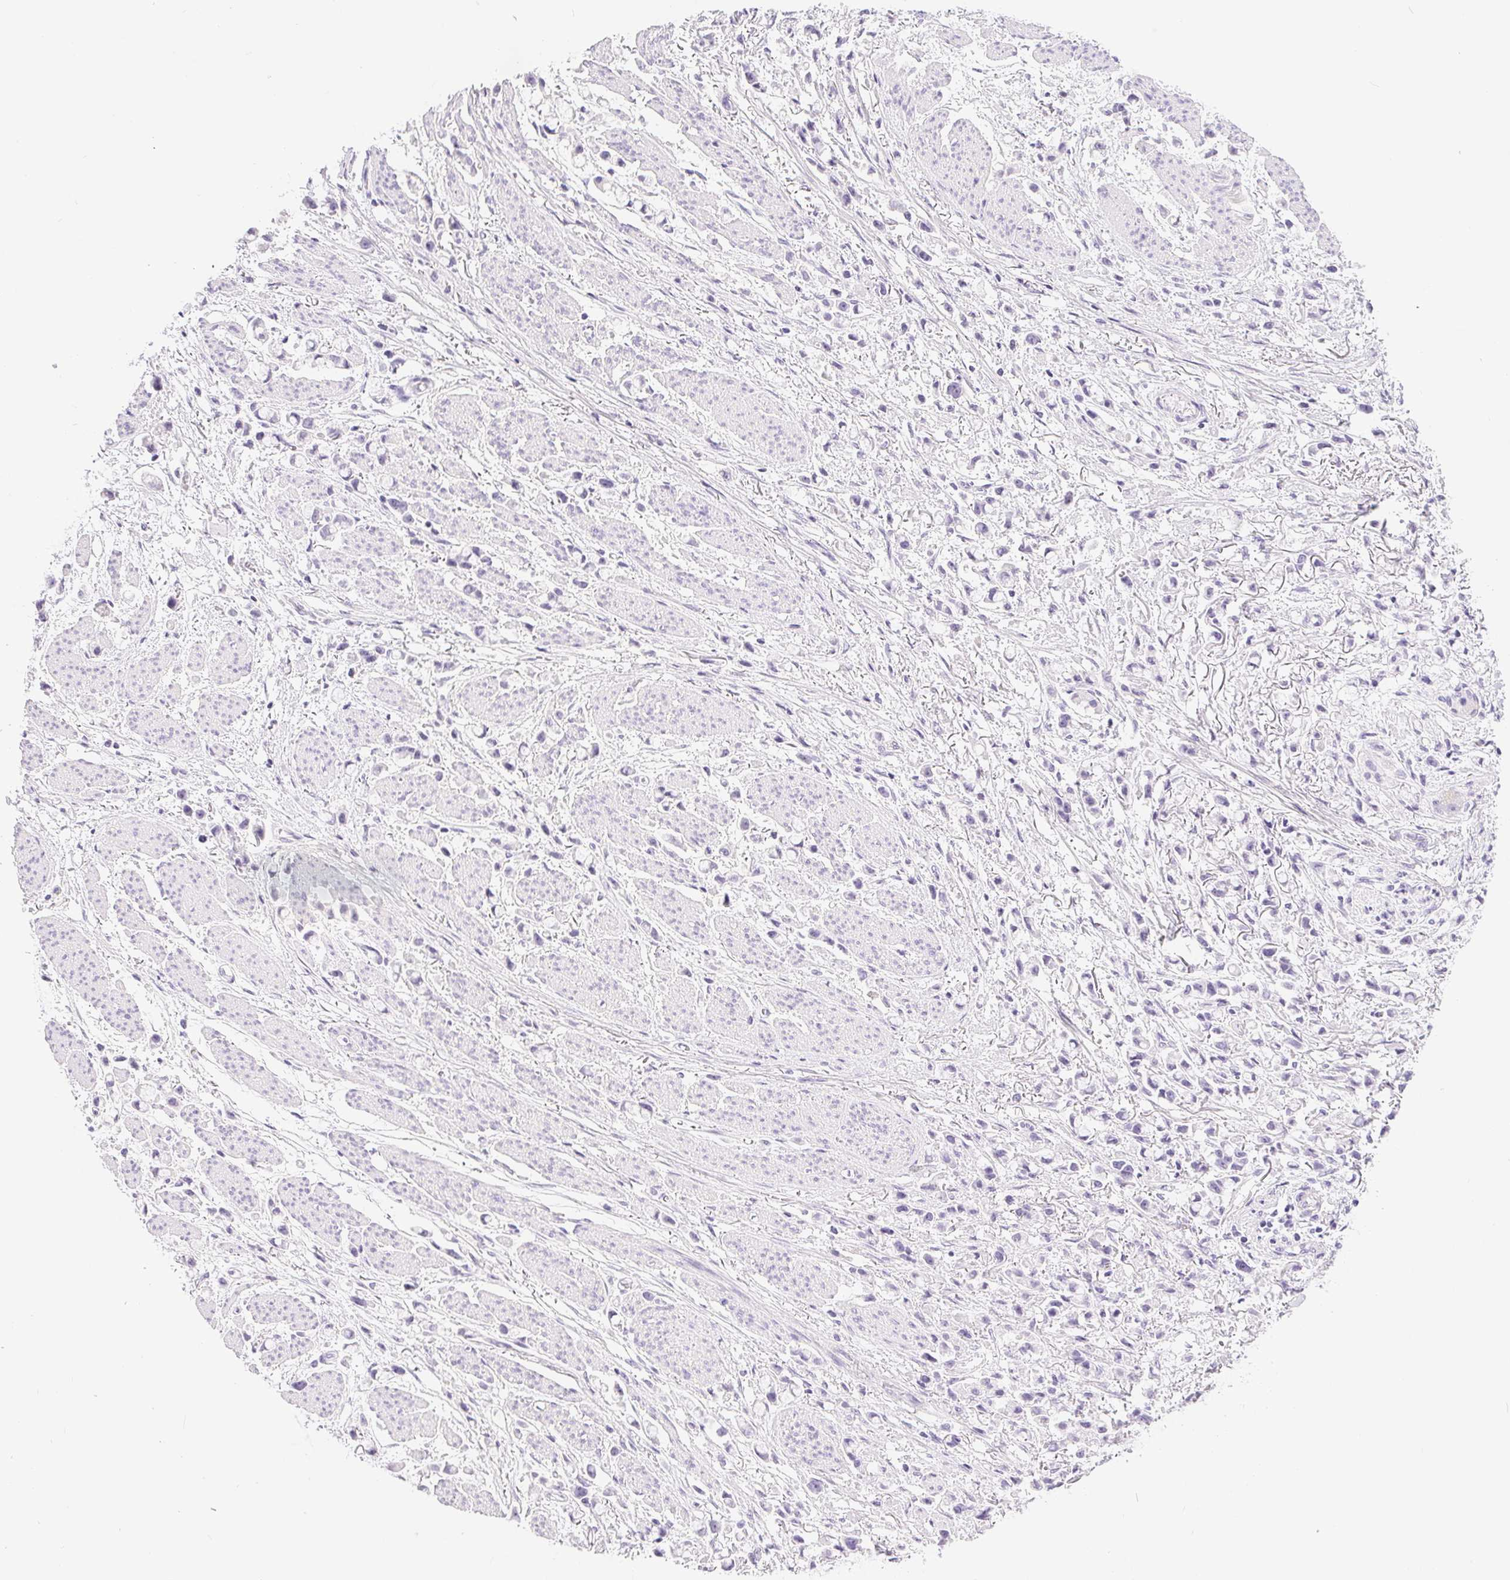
{"staining": {"intensity": "negative", "quantity": "none", "location": "none"}, "tissue": "stomach cancer", "cell_type": "Tumor cells", "image_type": "cancer", "snomed": [{"axis": "morphology", "description": "Adenocarcinoma, NOS"}, {"axis": "topography", "description": "Stomach"}], "caption": "Immunohistochemistry histopathology image of stomach cancer (adenocarcinoma) stained for a protein (brown), which displays no positivity in tumor cells.", "gene": "XDH", "patient": {"sex": "female", "age": 81}}